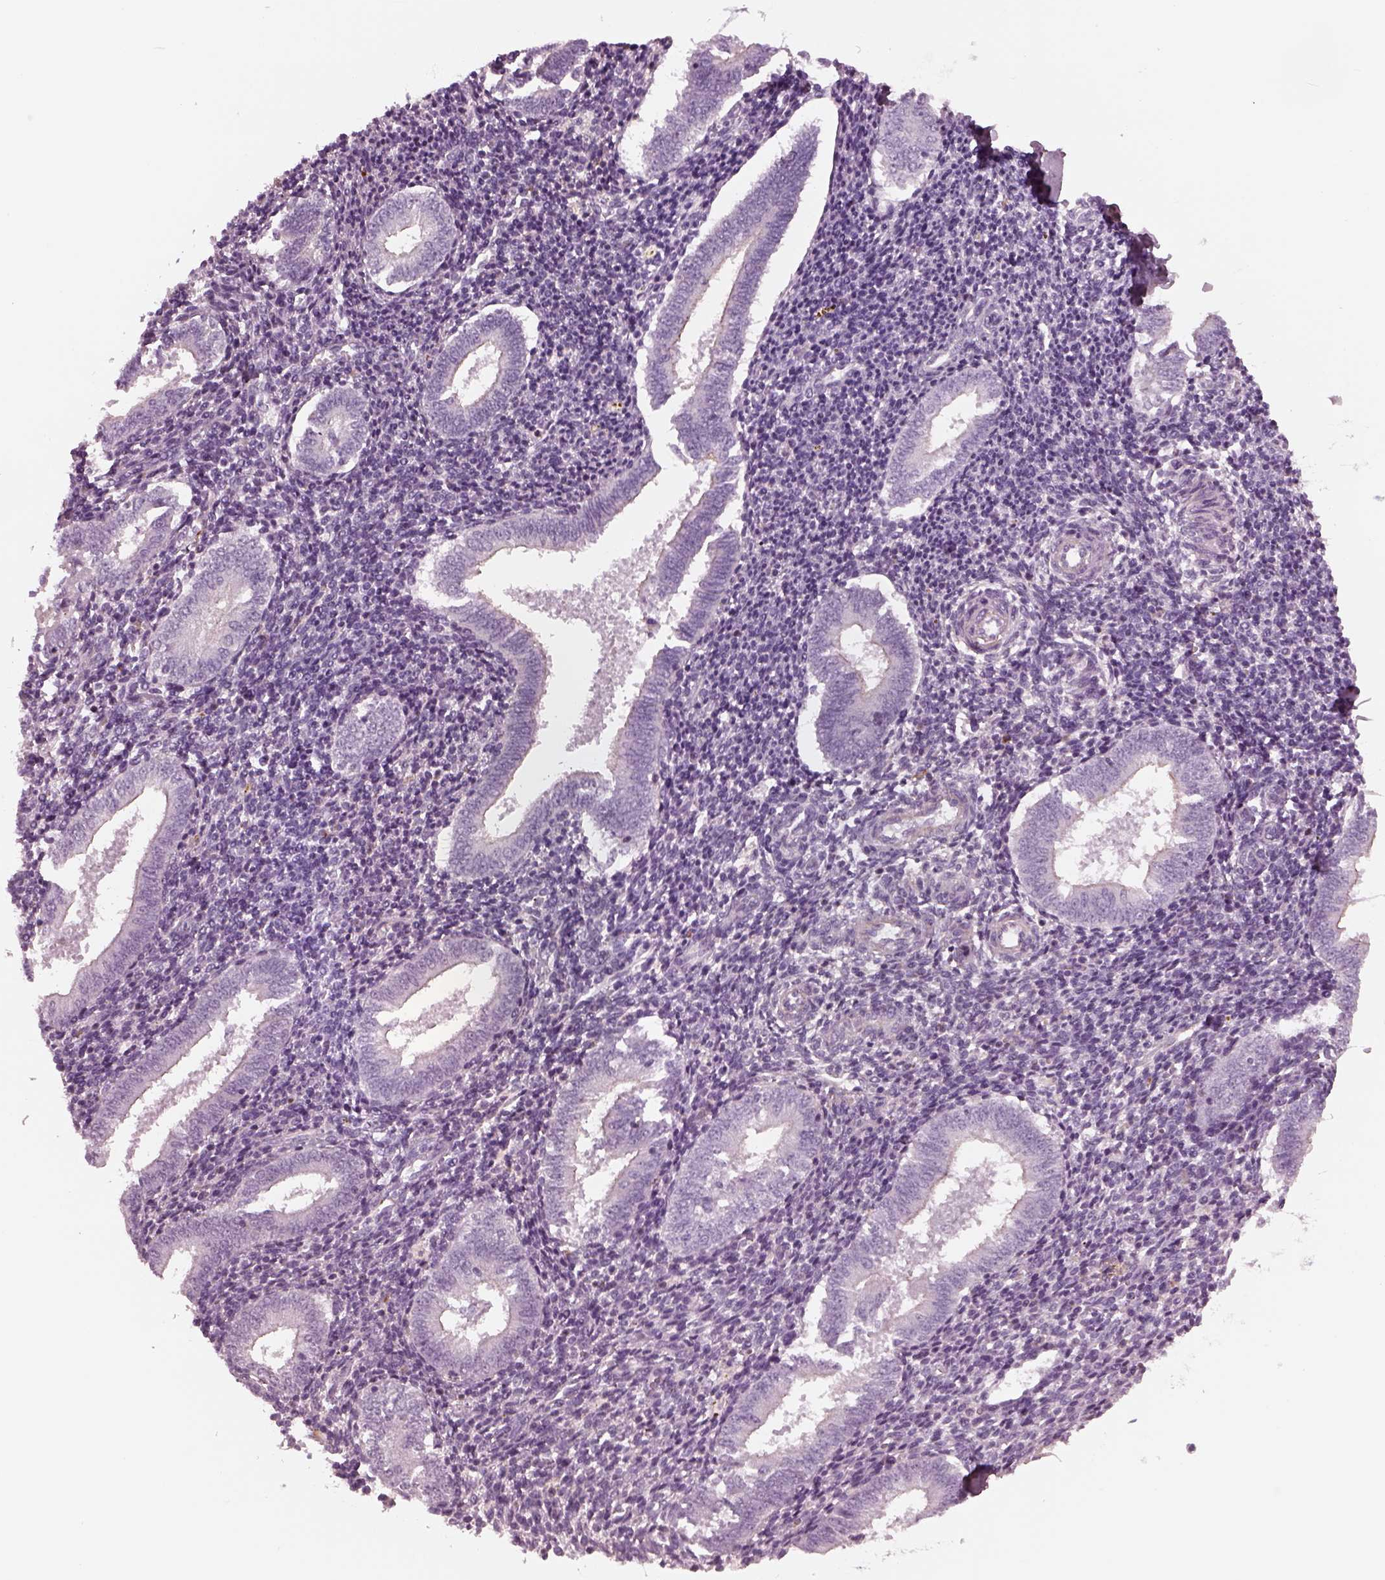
{"staining": {"intensity": "negative", "quantity": "none", "location": "none"}, "tissue": "endometrium", "cell_type": "Cells in endometrial stroma", "image_type": "normal", "snomed": [{"axis": "morphology", "description": "Normal tissue, NOS"}, {"axis": "topography", "description": "Endometrium"}], "caption": "A high-resolution histopathology image shows IHC staining of benign endometrium, which shows no significant staining in cells in endometrial stroma.", "gene": "GDF11", "patient": {"sex": "female", "age": 25}}